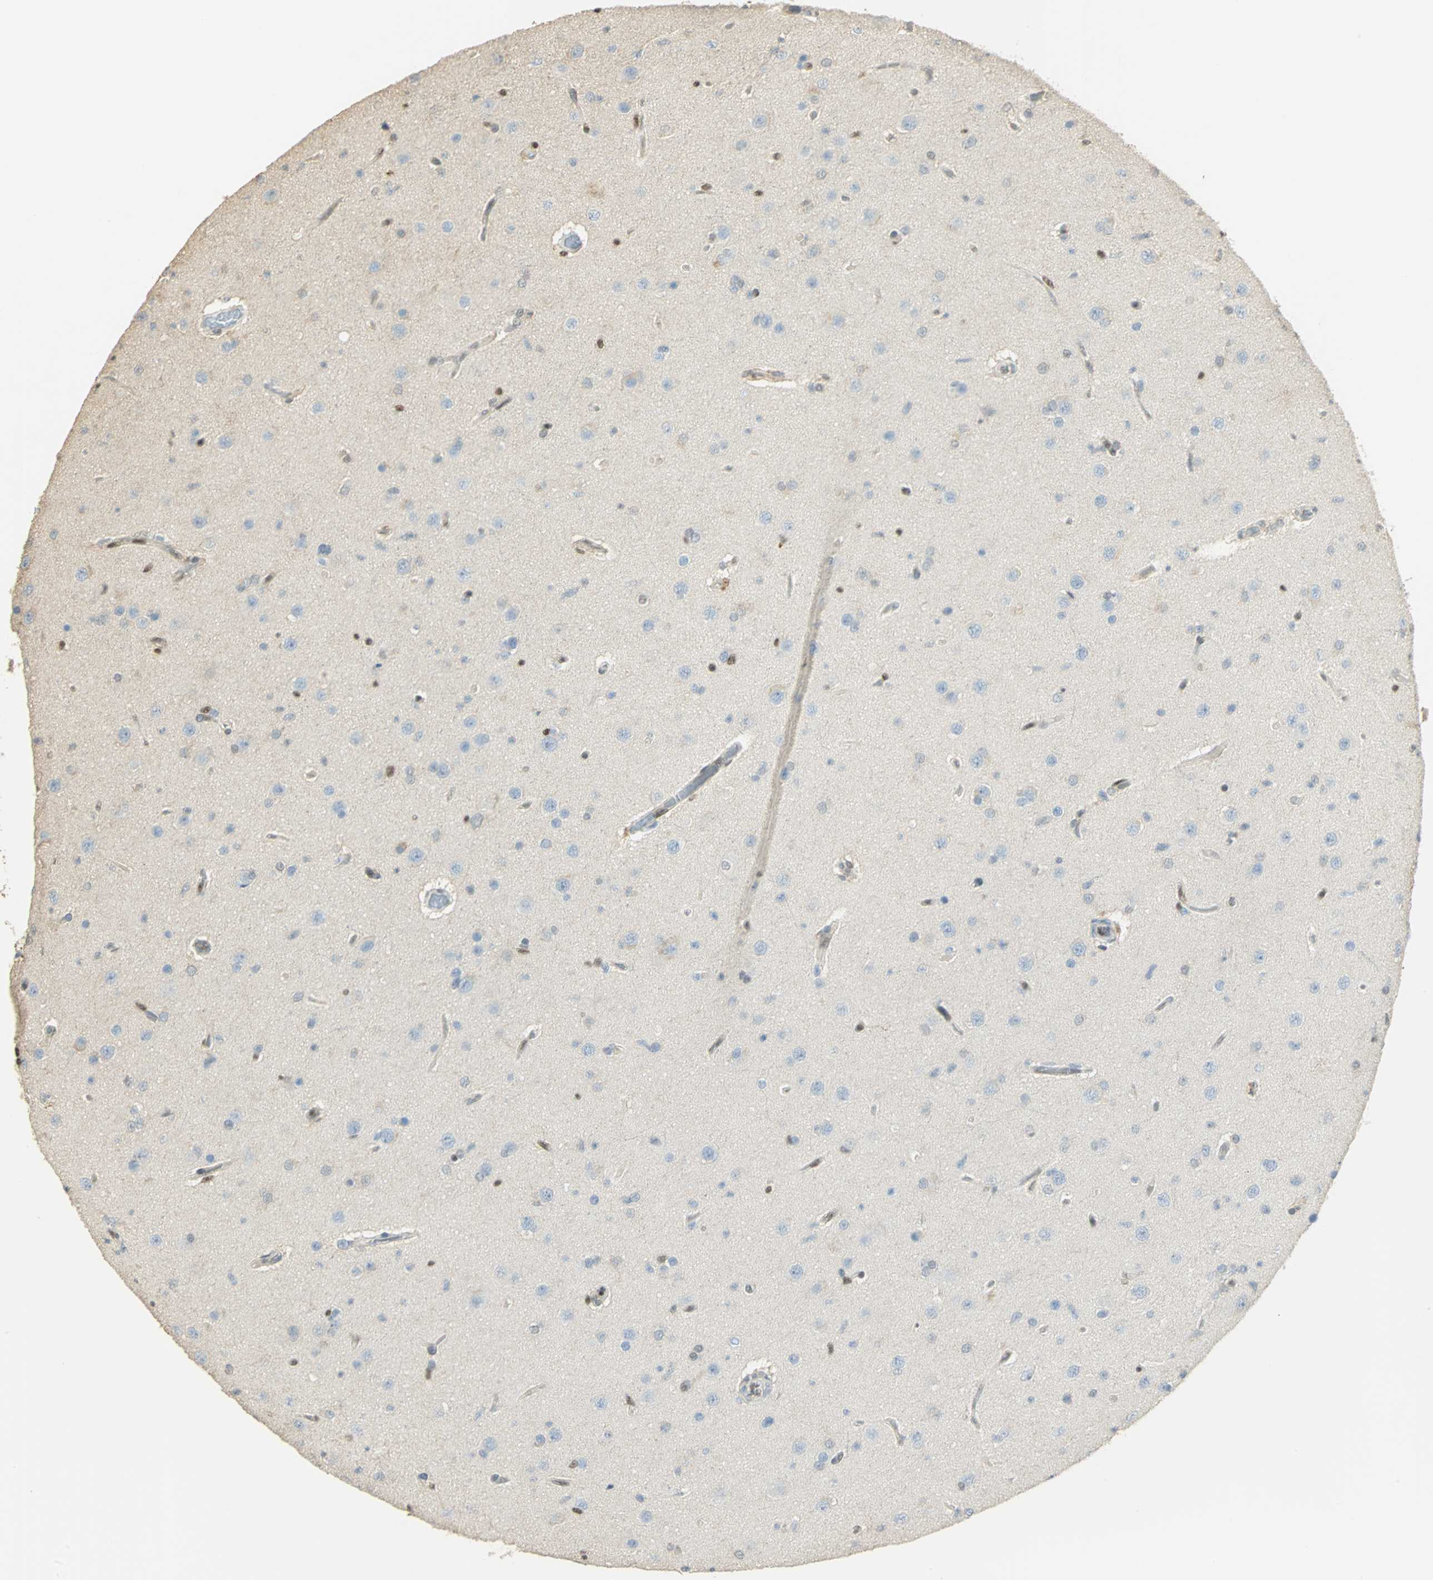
{"staining": {"intensity": "weak", "quantity": "<25%", "location": "nuclear"}, "tissue": "glioma", "cell_type": "Tumor cells", "image_type": "cancer", "snomed": [{"axis": "morphology", "description": "Glioma, malignant, High grade"}, {"axis": "topography", "description": "Brain"}], "caption": "An immunohistochemistry image of glioma is shown. There is no staining in tumor cells of glioma.", "gene": "ELF1", "patient": {"sex": "male", "age": 33}}